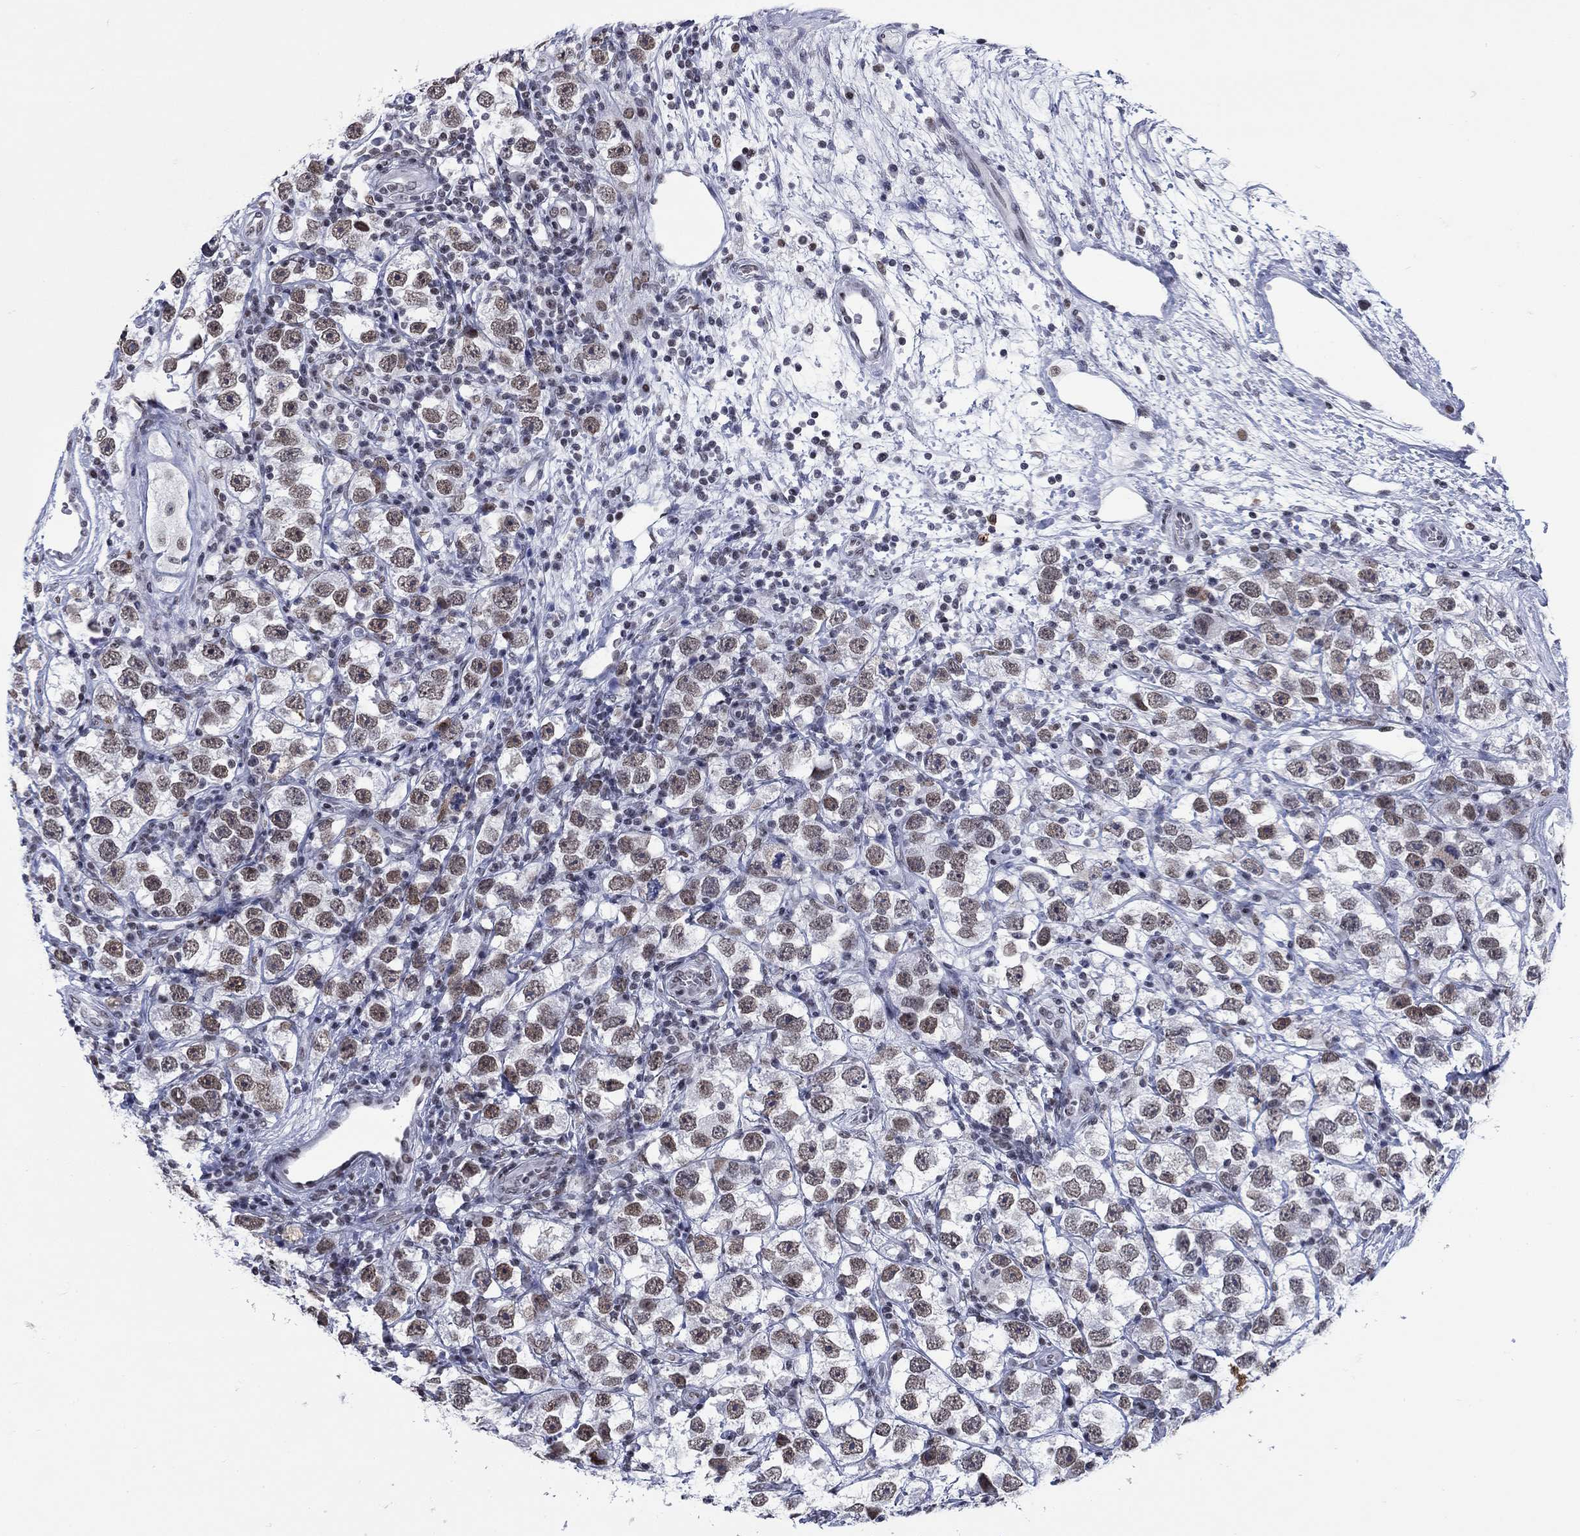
{"staining": {"intensity": "moderate", "quantity": "25%-75%", "location": "nuclear"}, "tissue": "testis cancer", "cell_type": "Tumor cells", "image_type": "cancer", "snomed": [{"axis": "morphology", "description": "Seminoma, NOS"}, {"axis": "topography", "description": "Testis"}], "caption": "An immunohistochemistry photomicrograph of neoplastic tissue is shown. Protein staining in brown labels moderate nuclear positivity in seminoma (testis) within tumor cells.", "gene": "NPAS3", "patient": {"sex": "male", "age": 26}}